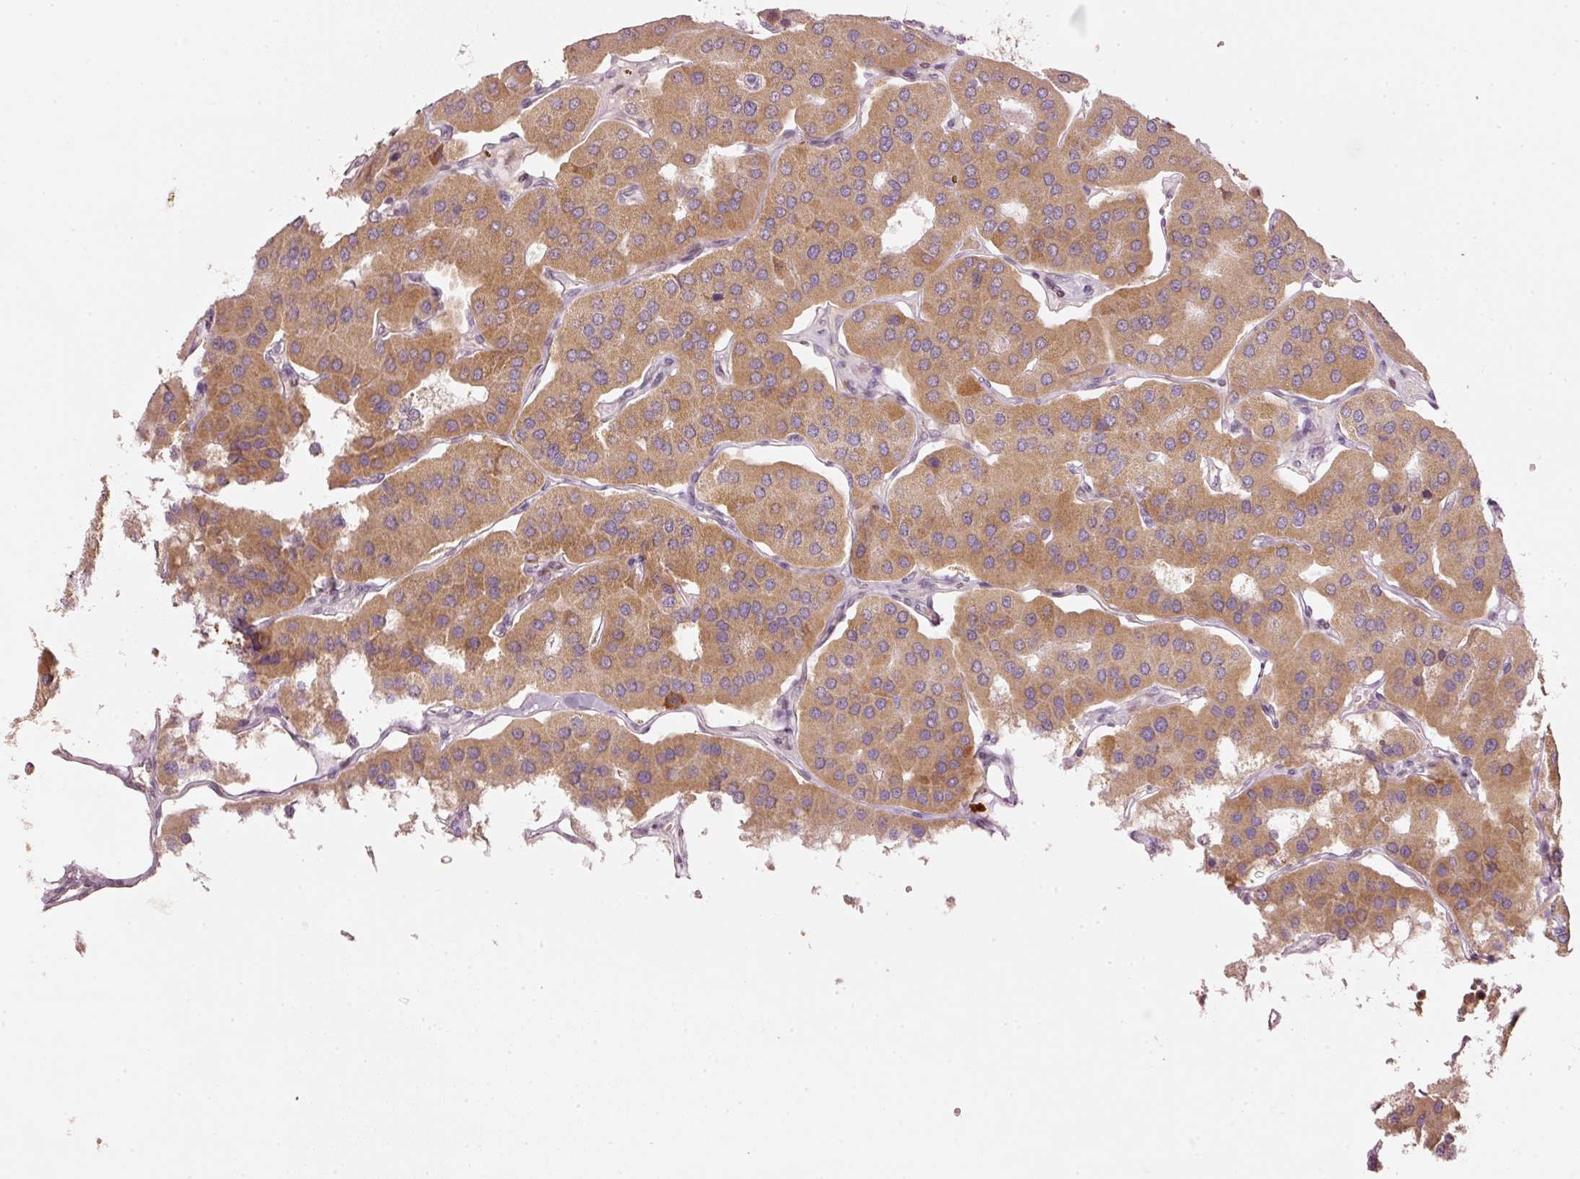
{"staining": {"intensity": "moderate", "quantity": ">75%", "location": "cytoplasmic/membranous"}, "tissue": "parathyroid gland", "cell_type": "Glandular cells", "image_type": "normal", "snomed": [{"axis": "morphology", "description": "Normal tissue, NOS"}, {"axis": "morphology", "description": "Adenoma, NOS"}, {"axis": "topography", "description": "Parathyroid gland"}], "caption": "Immunohistochemistry image of normal parathyroid gland stained for a protein (brown), which exhibits medium levels of moderate cytoplasmic/membranous expression in about >75% of glandular cells.", "gene": "TOB2", "patient": {"sex": "female", "age": 86}}